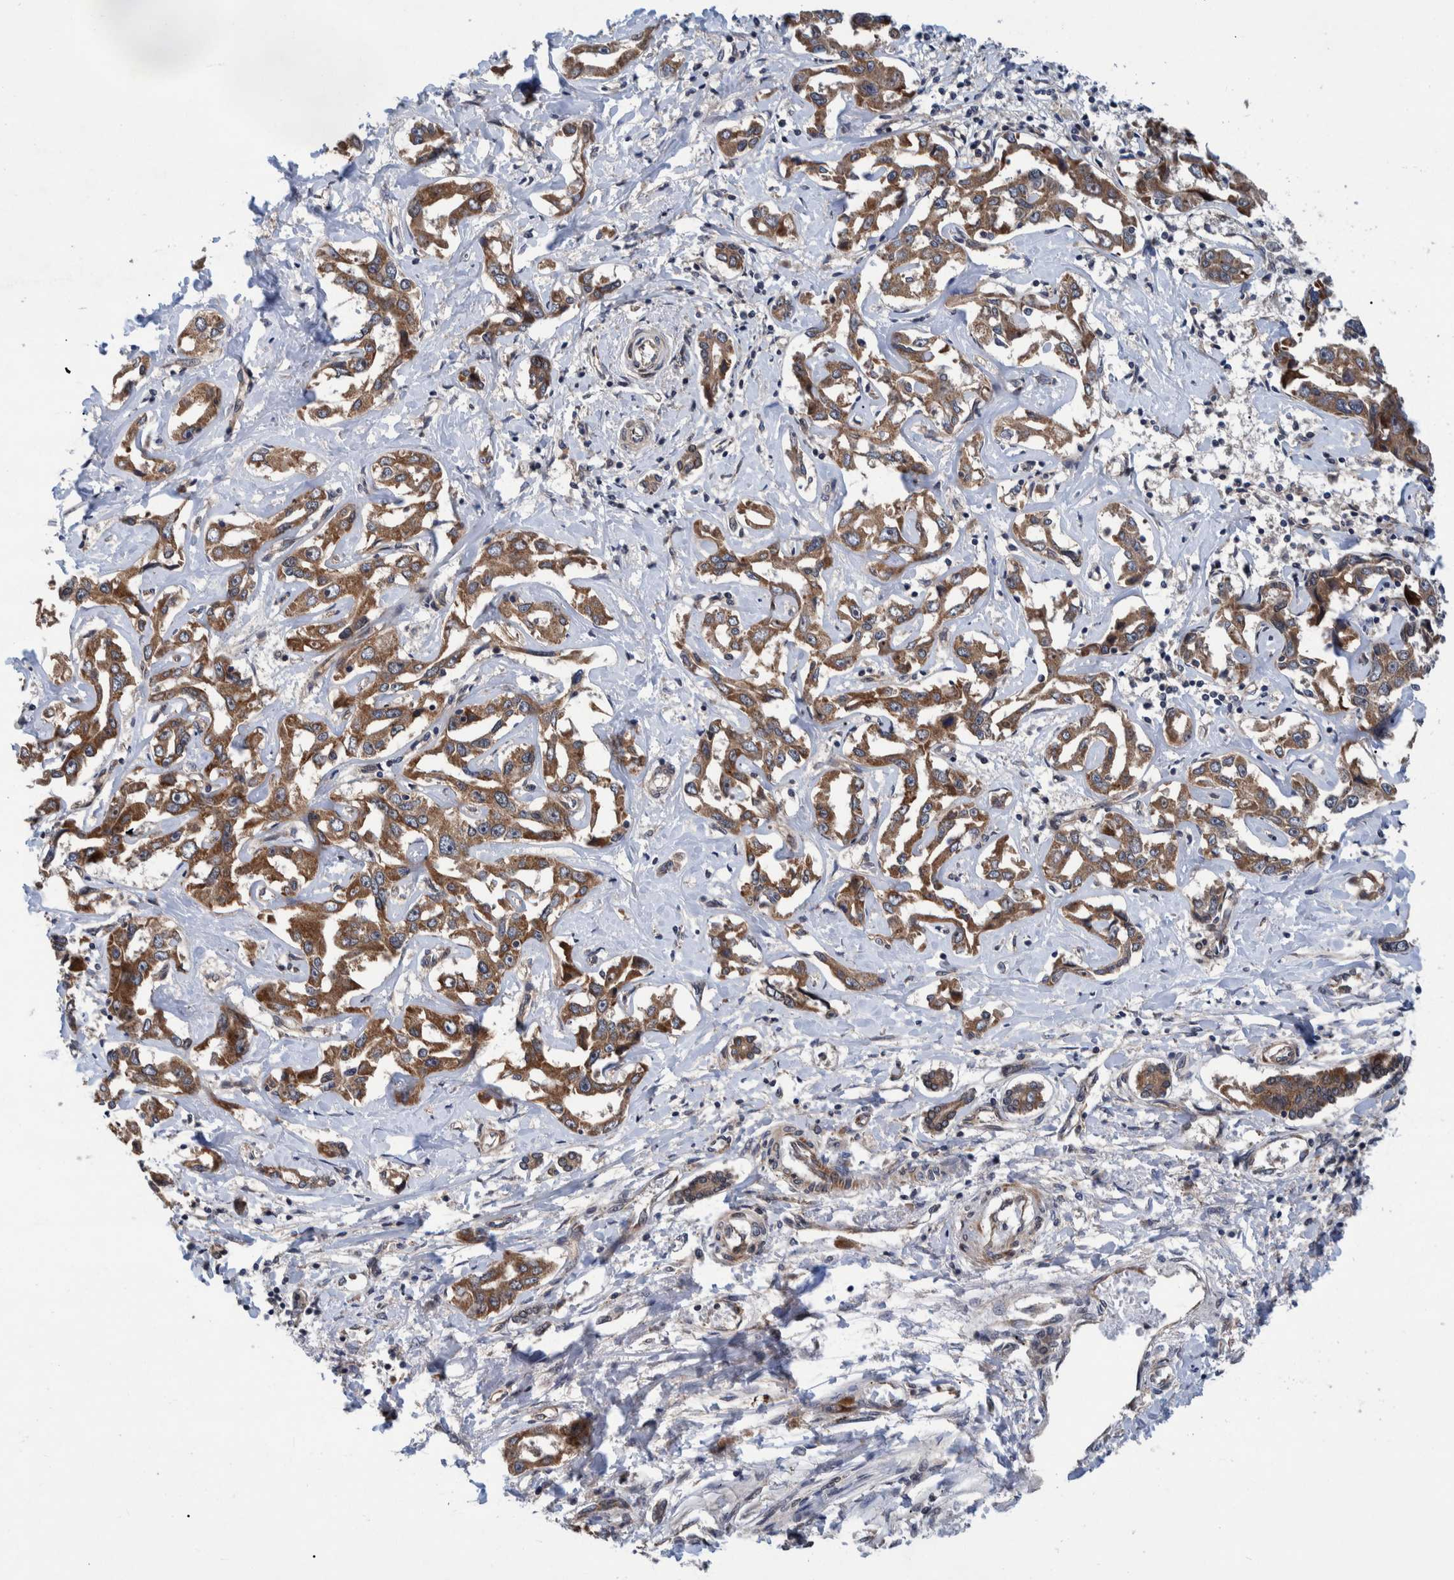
{"staining": {"intensity": "strong", "quantity": ">75%", "location": "cytoplasmic/membranous"}, "tissue": "liver cancer", "cell_type": "Tumor cells", "image_type": "cancer", "snomed": [{"axis": "morphology", "description": "Cholangiocarcinoma"}, {"axis": "topography", "description": "Liver"}], "caption": "Human liver cancer stained with a brown dye shows strong cytoplasmic/membranous positive staining in about >75% of tumor cells.", "gene": "MRPS7", "patient": {"sex": "male", "age": 59}}